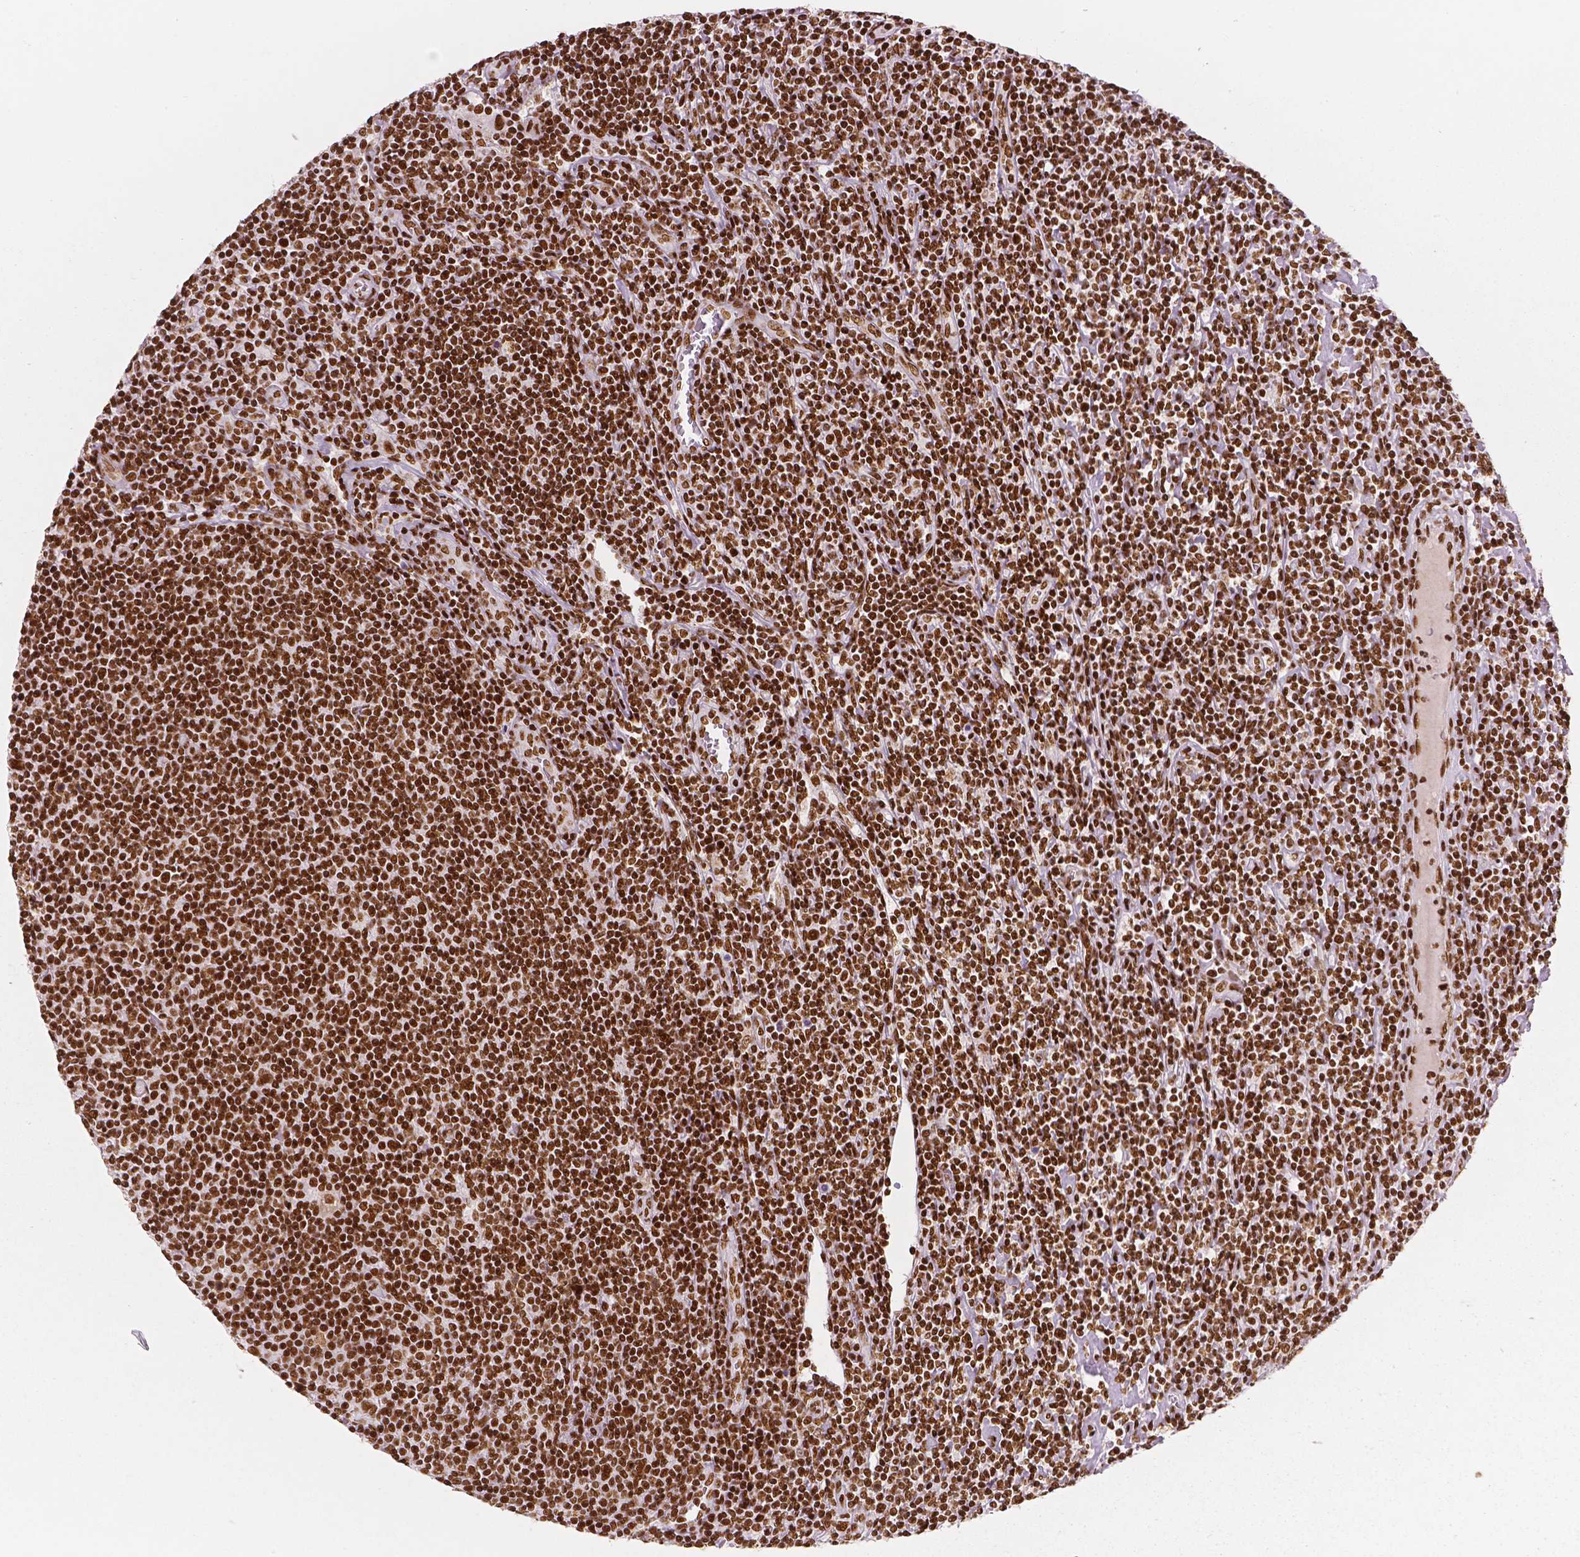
{"staining": {"intensity": "moderate", "quantity": ">75%", "location": "nuclear"}, "tissue": "lymphoma", "cell_type": "Tumor cells", "image_type": "cancer", "snomed": [{"axis": "morphology", "description": "Hodgkin's disease, NOS"}, {"axis": "topography", "description": "Lymph node"}], "caption": "A medium amount of moderate nuclear expression is present in about >75% of tumor cells in lymphoma tissue.", "gene": "BRD4", "patient": {"sex": "male", "age": 40}}